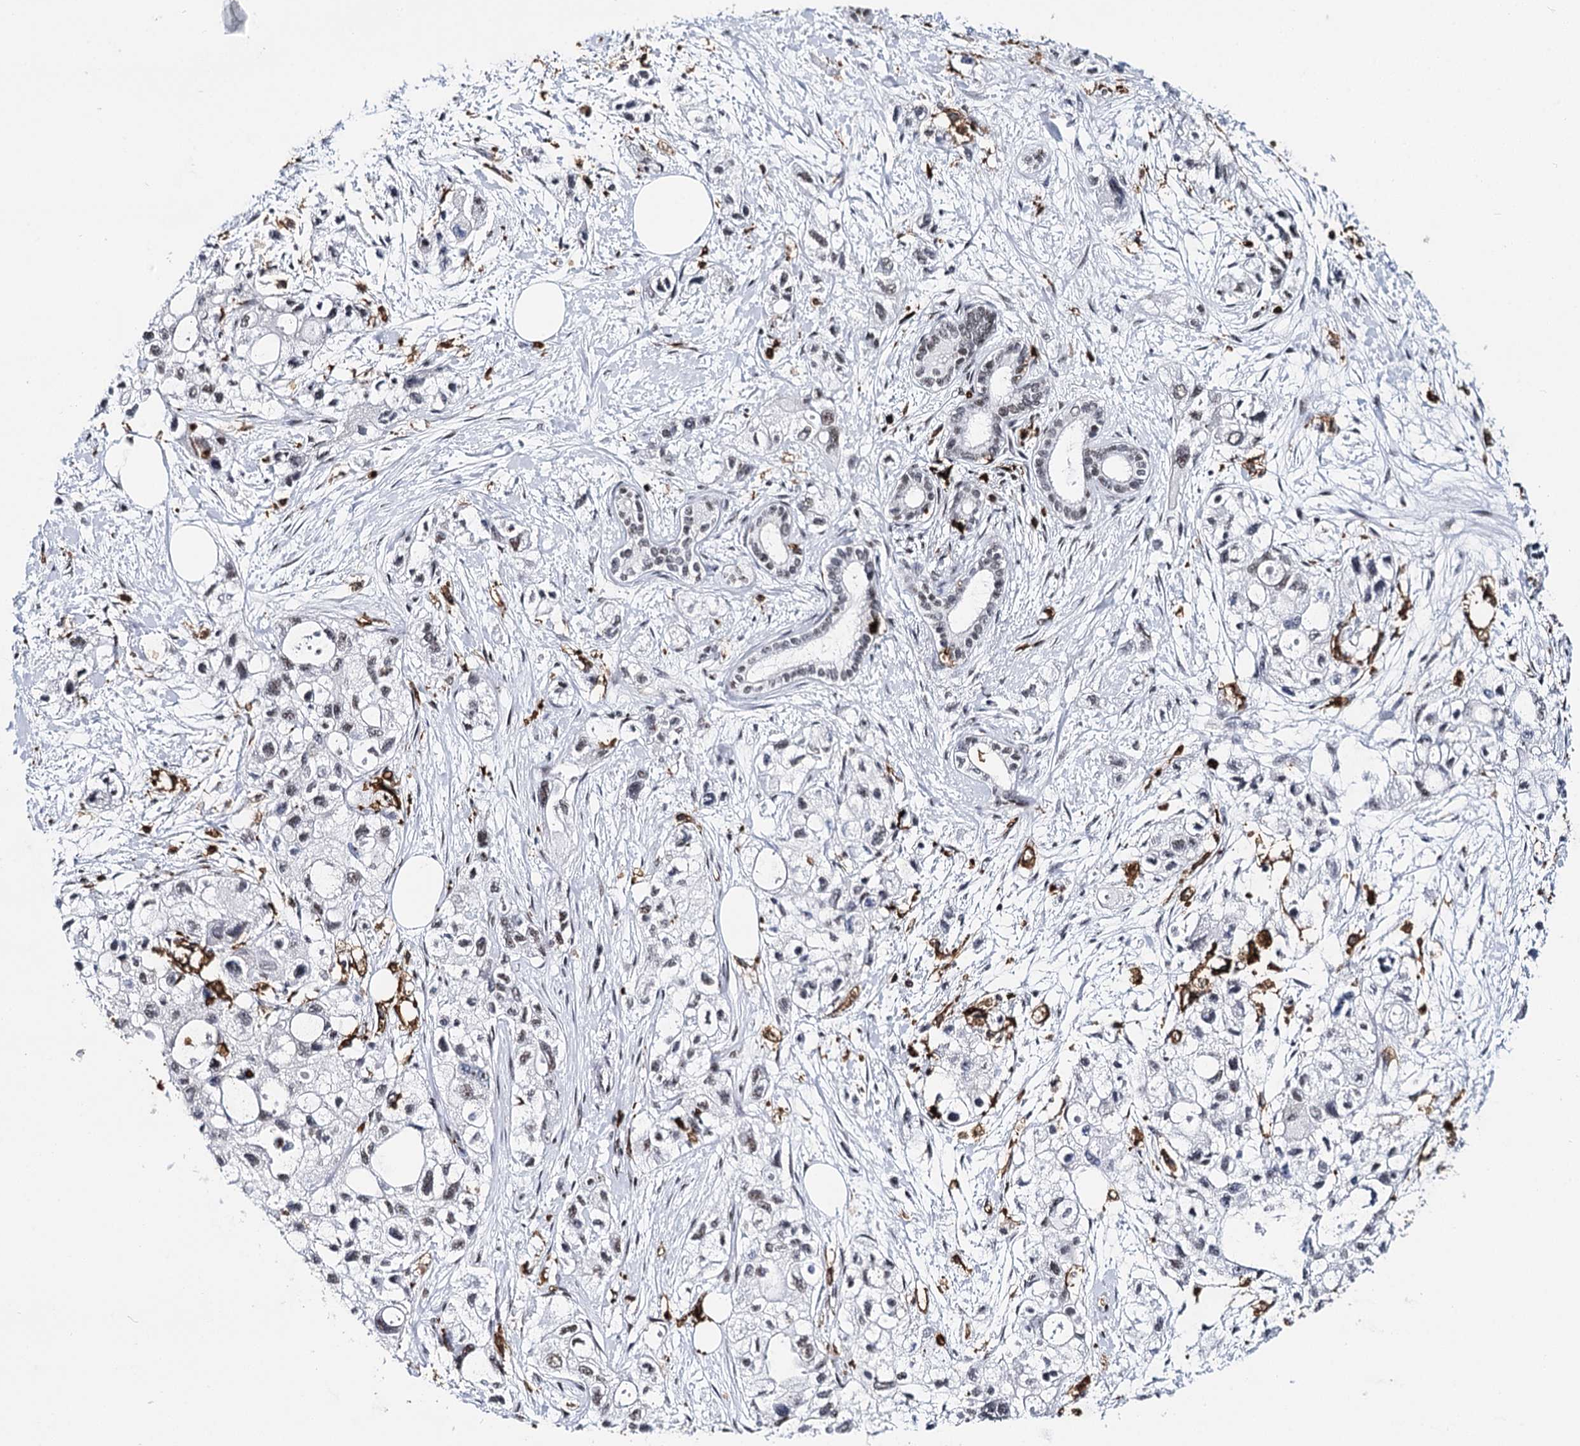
{"staining": {"intensity": "weak", "quantity": "25%-75%", "location": "nuclear"}, "tissue": "pancreatic cancer", "cell_type": "Tumor cells", "image_type": "cancer", "snomed": [{"axis": "morphology", "description": "Adenocarcinoma, NOS"}, {"axis": "topography", "description": "Pancreas"}], "caption": "The photomicrograph shows staining of pancreatic cancer (adenocarcinoma), revealing weak nuclear protein expression (brown color) within tumor cells.", "gene": "BARD1", "patient": {"sex": "male", "age": 75}}